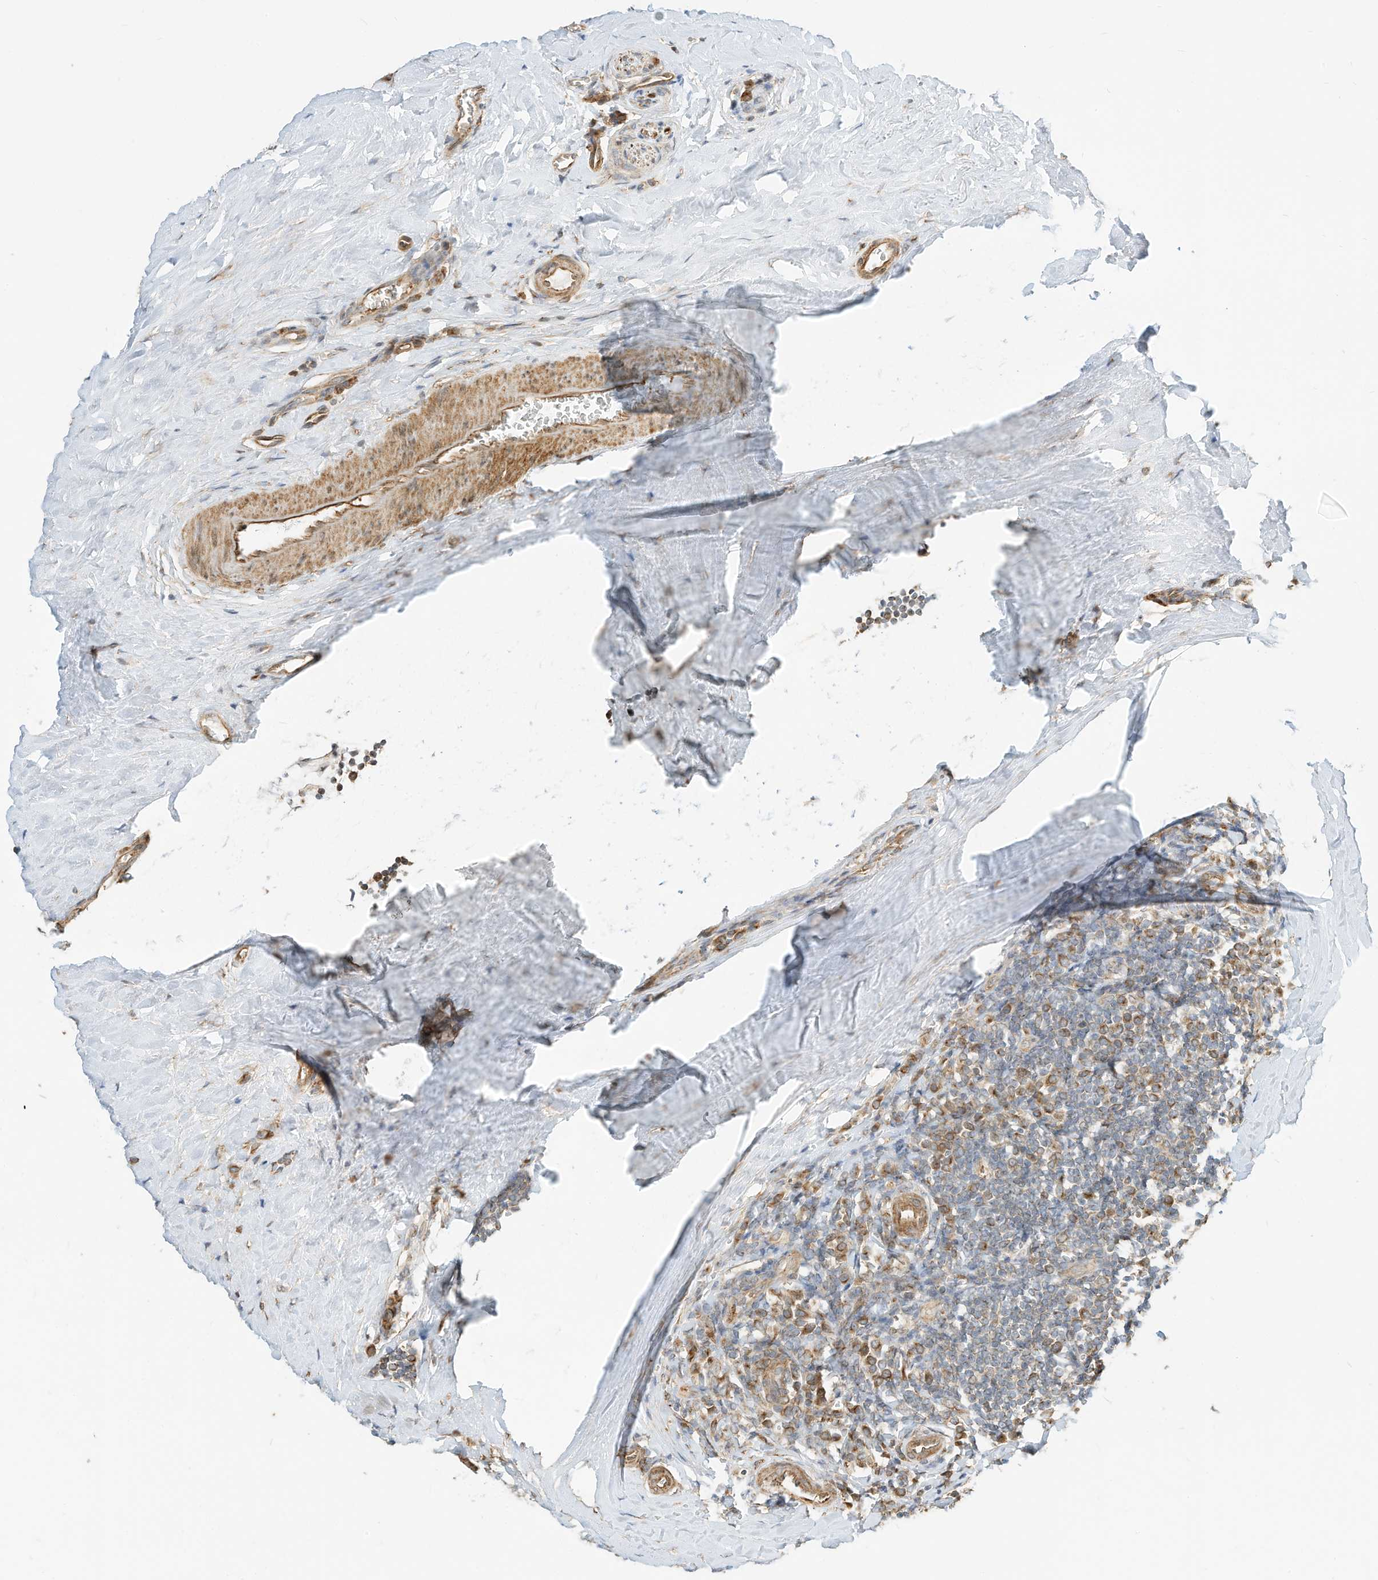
{"staining": {"intensity": "weak", "quantity": "25%-75%", "location": "cytoplasmic/membranous"}, "tissue": "tonsil", "cell_type": "Germinal center cells", "image_type": "normal", "snomed": [{"axis": "morphology", "description": "Normal tissue, NOS"}, {"axis": "topography", "description": "Tonsil"}], "caption": "This histopathology image displays unremarkable tonsil stained with IHC to label a protein in brown. The cytoplasmic/membranous of germinal center cells show weak positivity for the protein. Nuclei are counter-stained blue.", "gene": "OFD1", "patient": {"sex": "male", "age": 27}}